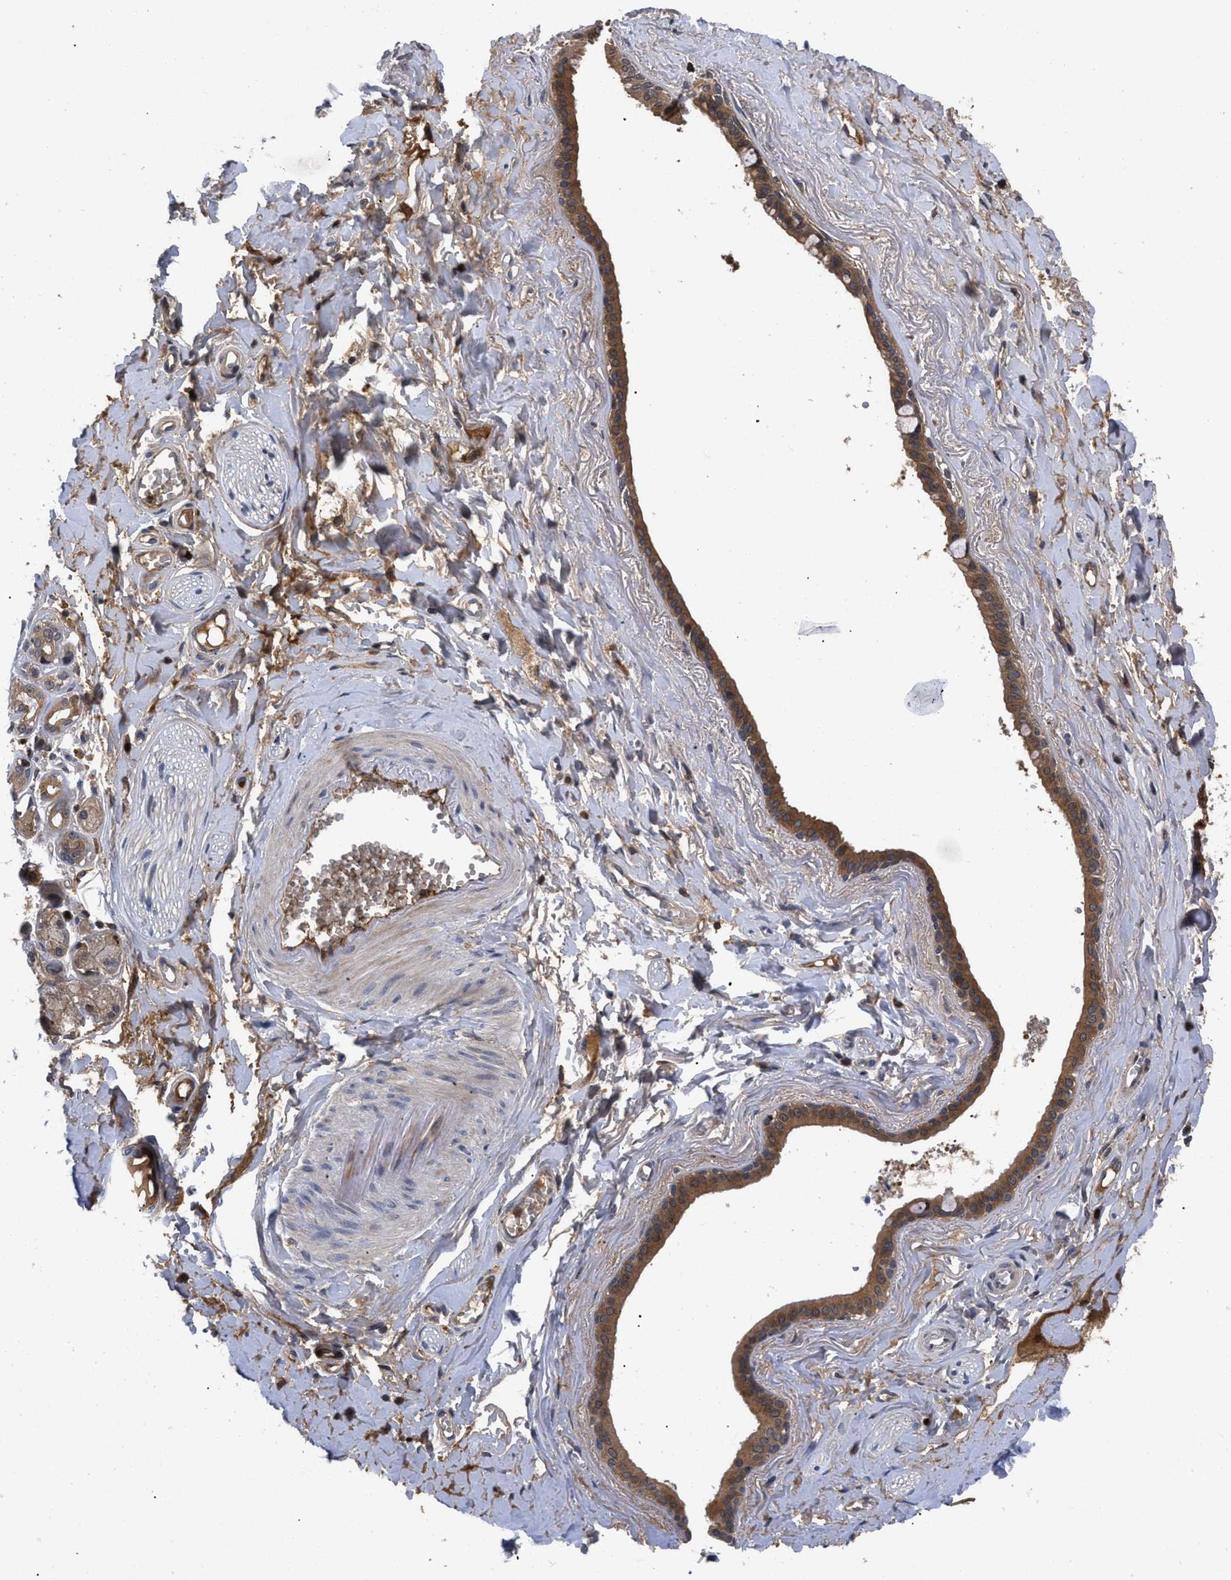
{"staining": {"intensity": "moderate", "quantity": "25%-75%", "location": "cytoplasmic/membranous"}, "tissue": "adipose tissue", "cell_type": "Adipocytes", "image_type": "normal", "snomed": [{"axis": "morphology", "description": "Normal tissue, NOS"}, {"axis": "morphology", "description": "Inflammation, NOS"}, {"axis": "topography", "description": "Salivary gland"}, {"axis": "topography", "description": "Peripheral nerve tissue"}], "caption": "Immunohistochemistry micrograph of unremarkable human adipose tissue stained for a protein (brown), which shows medium levels of moderate cytoplasmic/membranous expression in about 25%-75% of adipocytes.", "gene": "FAM200A", "patient": {"sex": "female", "age": 75}}